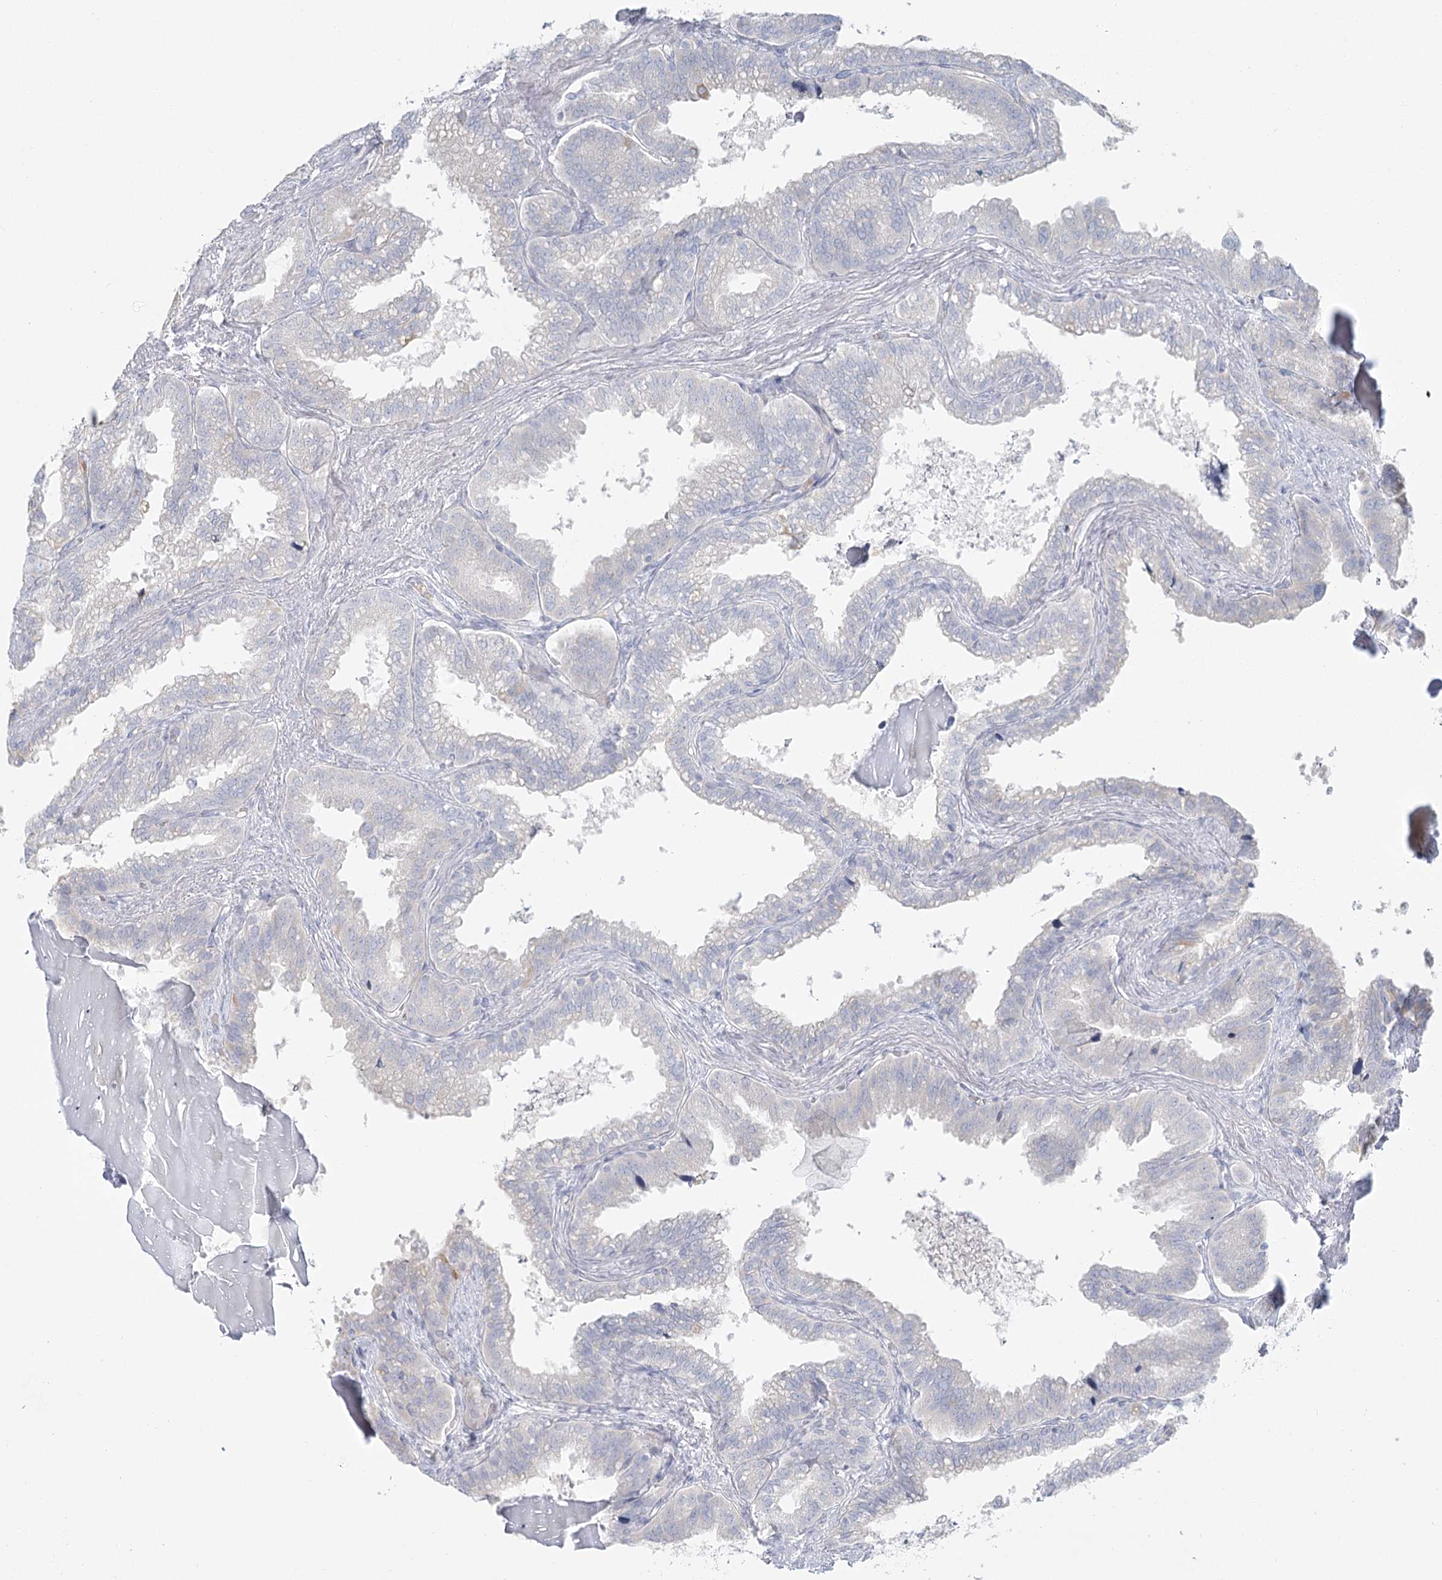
{"staining": {"intensity": "negative", "quantity": "none", "location": "none"}, "tissue": "seminal vesicle", "cell_type": "Glandular cells", "image_type": "normal", "snomed": [{"axis": "morphology", "description": "Normal tissue, NOS"}, {"axis": "topography", "description": "Seminal veicle"}], "caption": "This is a photomicrograph of immunohistochemistry (IHC) staining of normal seminal vesicle, which shows no expression in glandular cells.", "gene": "DMGDH", "patient": {"sex": "male", "age": 46}}